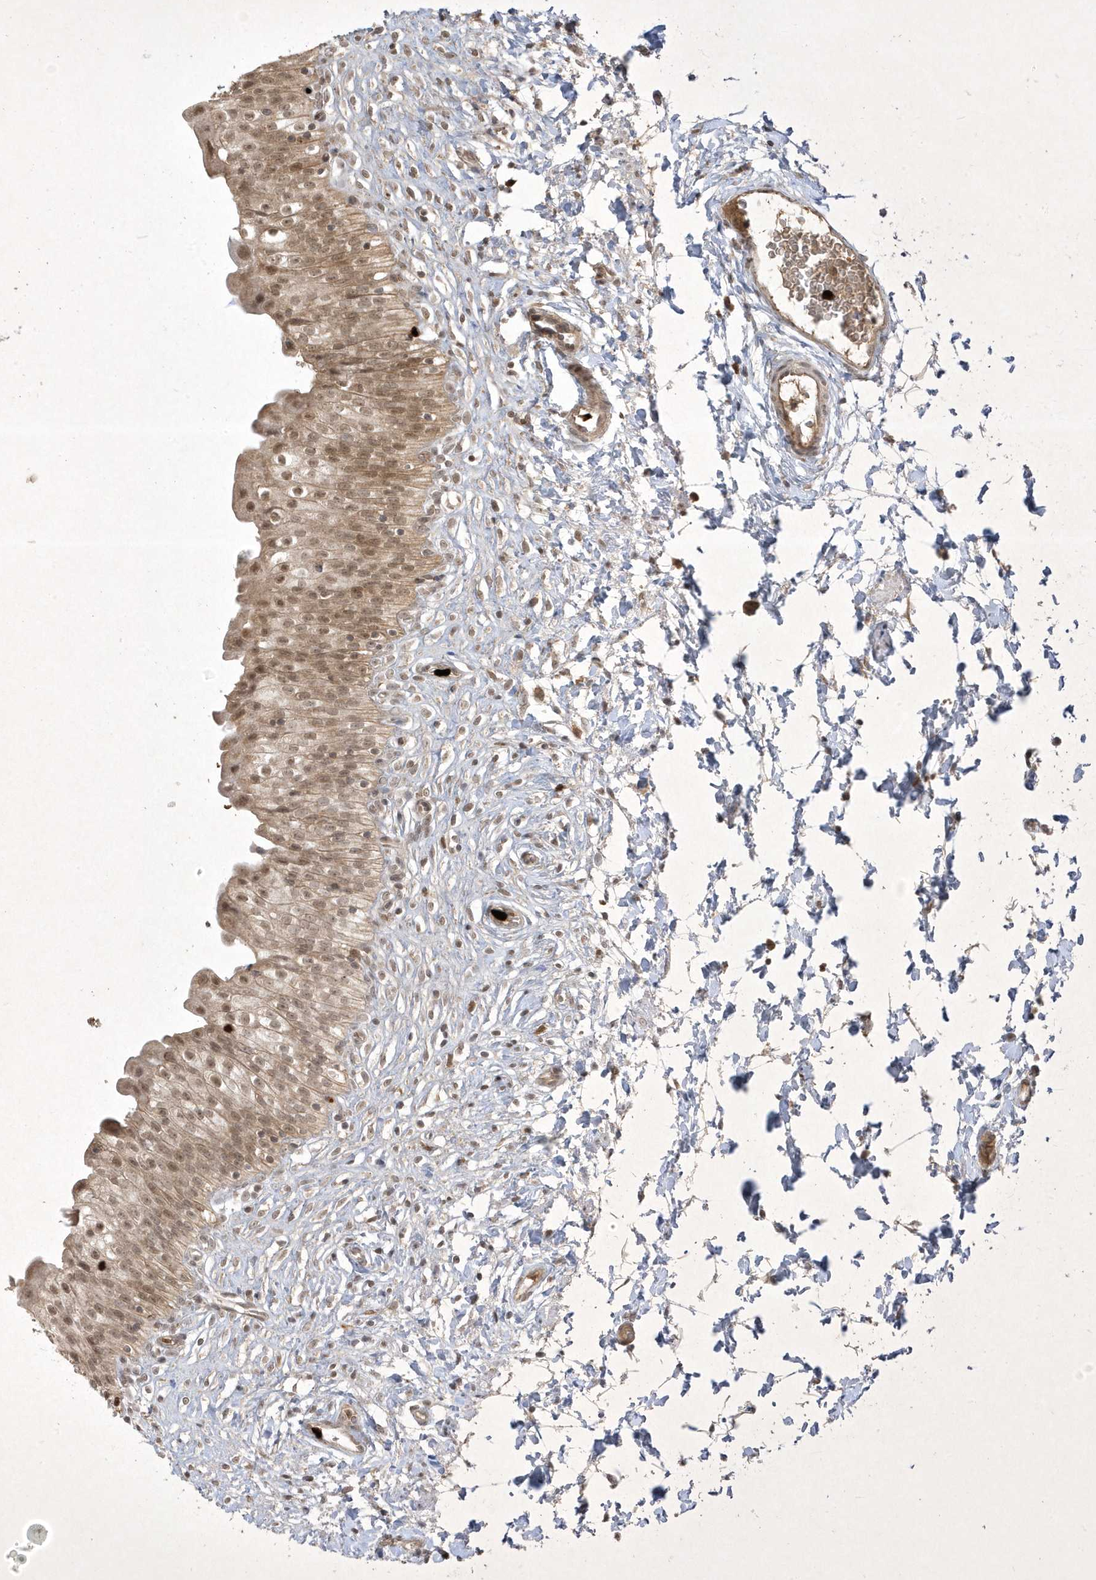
{"staining": {"intensity": "weak", "quantity": ">75%", "location": "cytoplasmic/membranous,nuclear"}, "tissue": "urinary bladder", "cell_type": "Urothelial cells", "image_type": "normal", "snomed": [{"axis": "morphology", "description": "Normal tissue, NOS"}, {"axis": "topography", "description": "Urinary bladder"}], "caption": "Immunohistochemistry (IHC) photomicrograph of benign urinary bladder: human urinary bladder stained using immunohistochemistry exhibits low levels of weak protein expression localized specifically in the cytoplasmic/membranous,nuclear of urothelial cells, appearing as a cytoplasmic/membranous,nuclear brown color.", "gene": "ZNF213", "patient": {"sex": "male", "age": 55}}